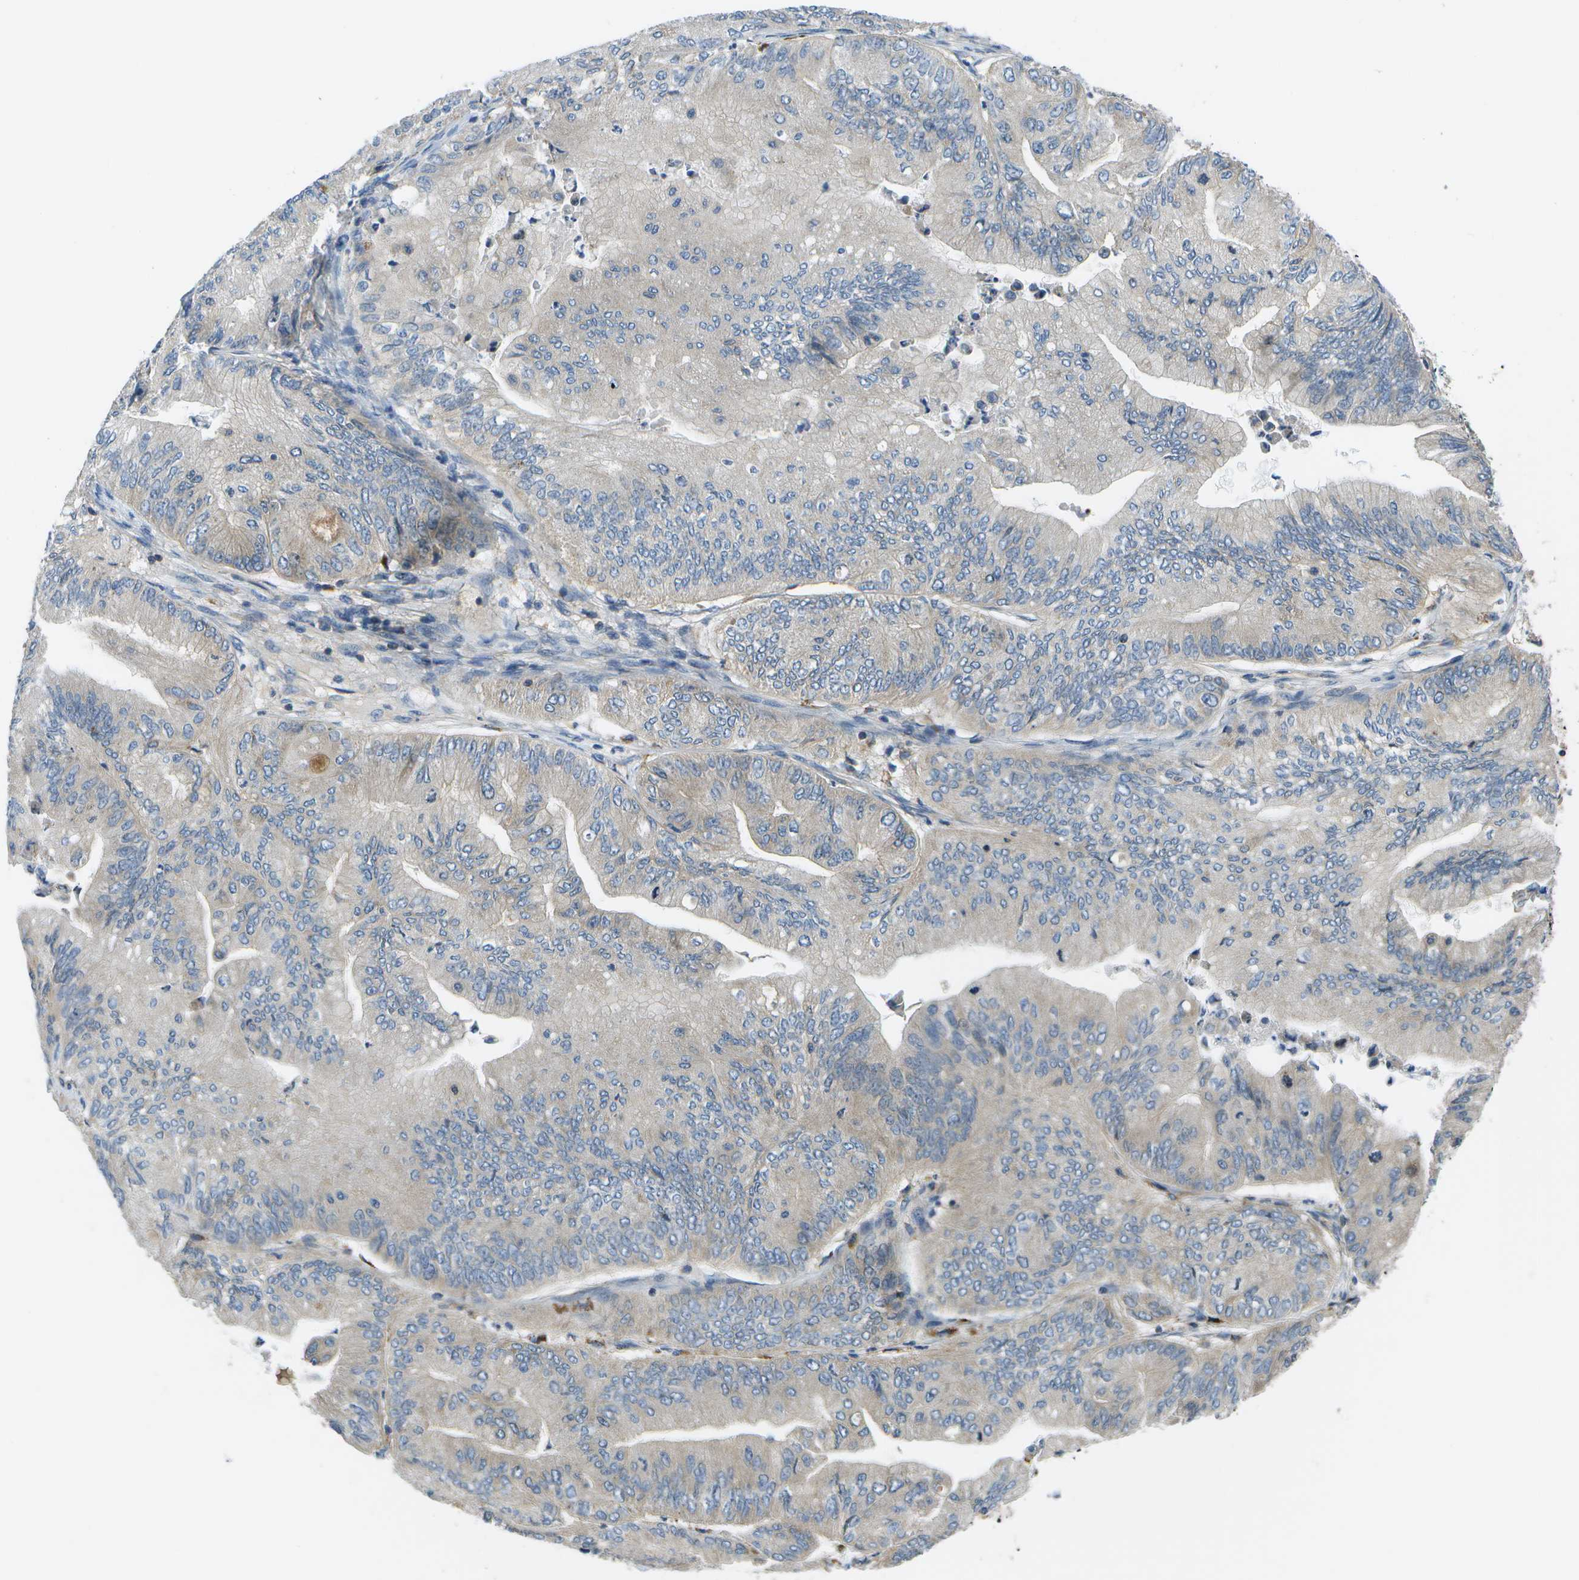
{"staining": {"intensity": "negative", "quantity": "none", "location": "none"}, "tissue": "ovarian cancer", "cell_type": "Tumor cells", "image_type": "cancer", "snomed": [{"axis": "morphology", "description": "Cystadenocarcinoma, mucinous, NOS"}, {"axis": "topography", "description": "Ovary"}], "caption": "A photomicrograph of human ovarian cancer (mucinous cystadenocarcinoma) is negative for staining in tumor cells. (DAB immunohistochemistry visualized using brightfield microscopy, high magnification).", "gene": "SLC25A20", "patient": {"sex": "female", "age": 61}}